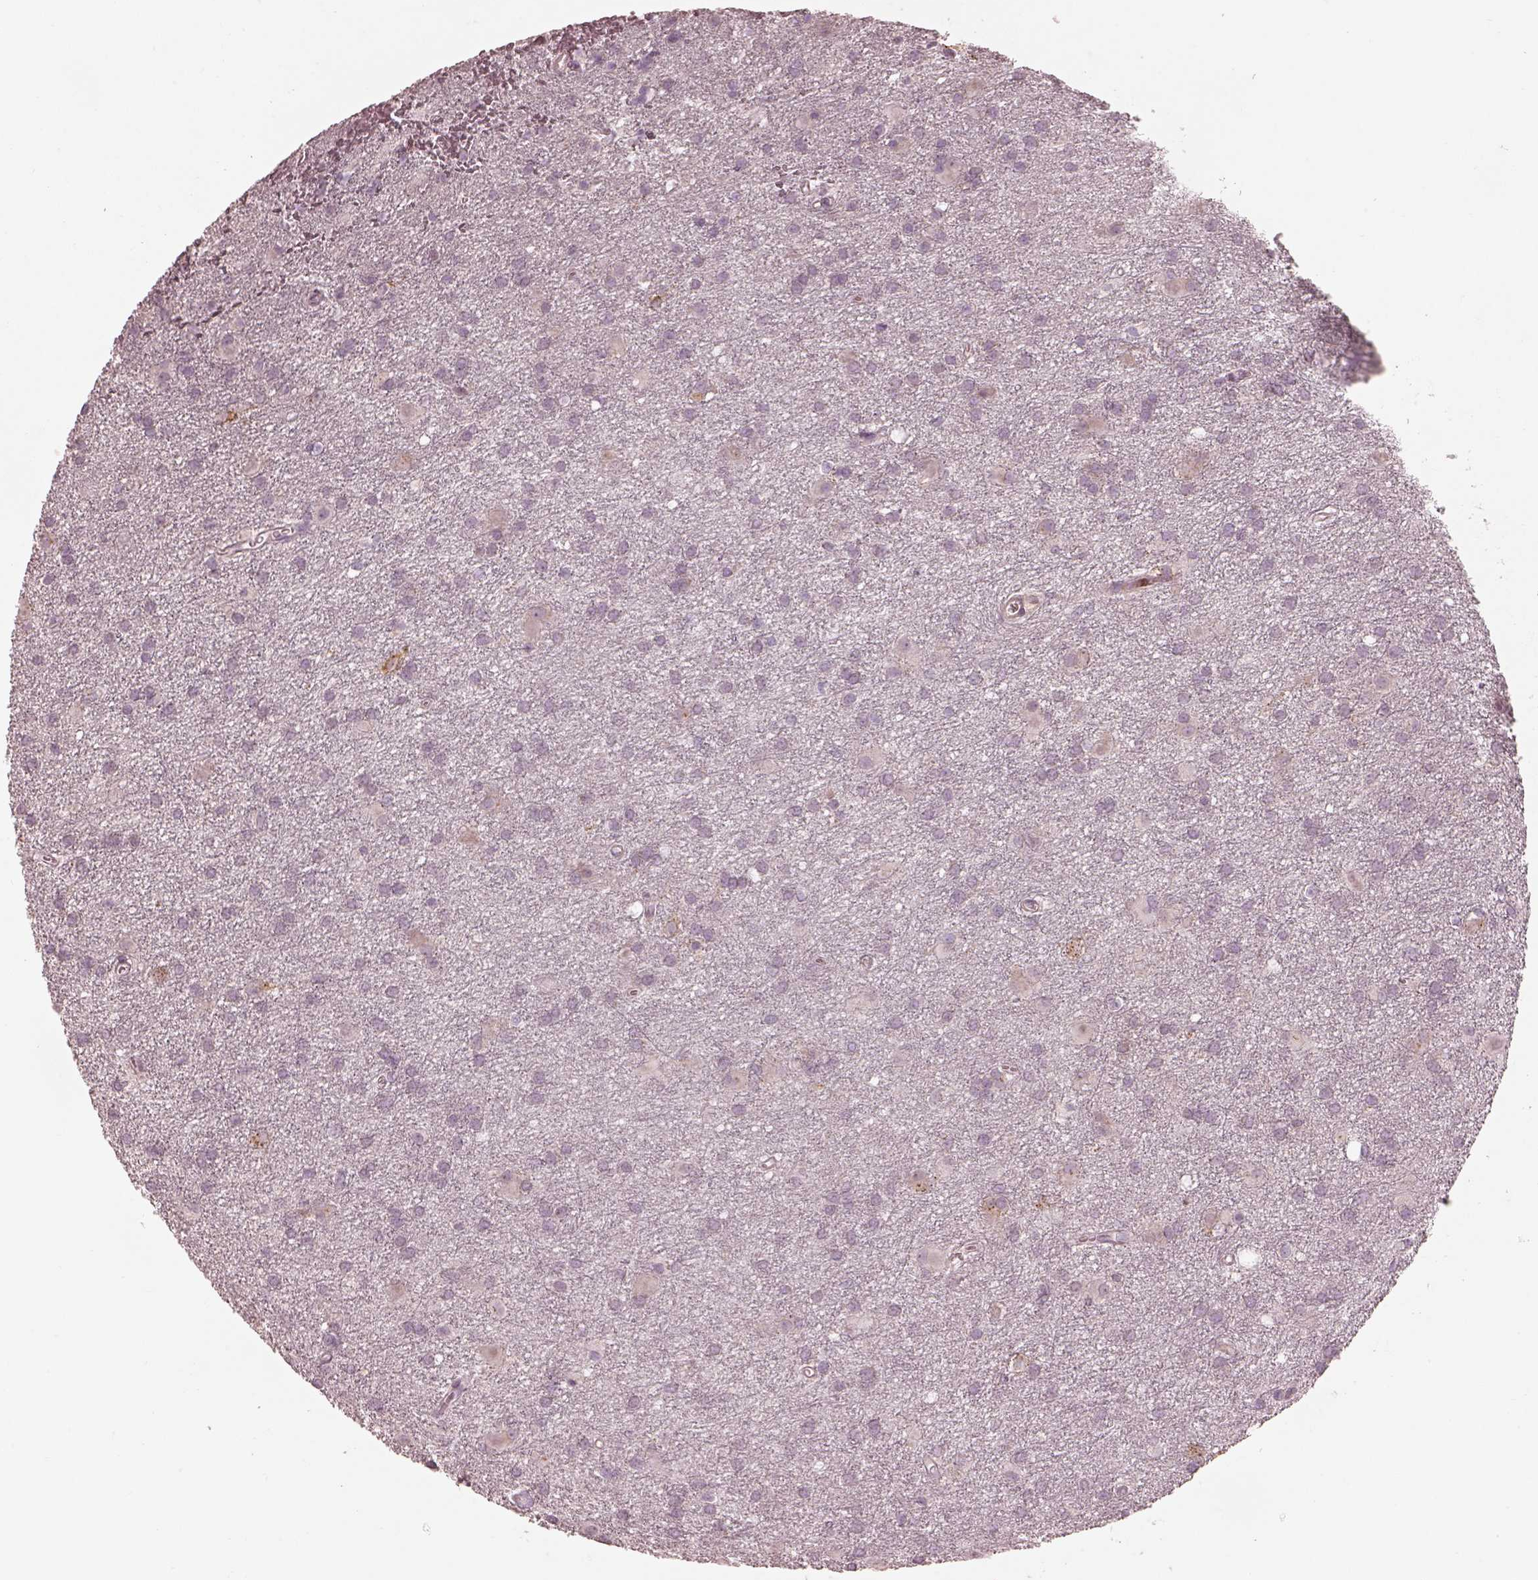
{"staining": {"intensity": "negative", "quantity": "none", "location": "none"}, "tissue": "glioma", "cell_type": "Tumor cells", "image_type": "cancer", "snomed": [{"axis": "morphology", "description": "Glioma, malignant, Low grade"}, {"axis": "topography", "description": "Brain"}], "caption": "High power microscopy micrograph of an immunohistochemistry image of glioma, revealing no significant staining in tumor cells. (DAB IHC, high magnification).", "gene": "PRKACG", "patient": {"sex": "male", "age": 58}}